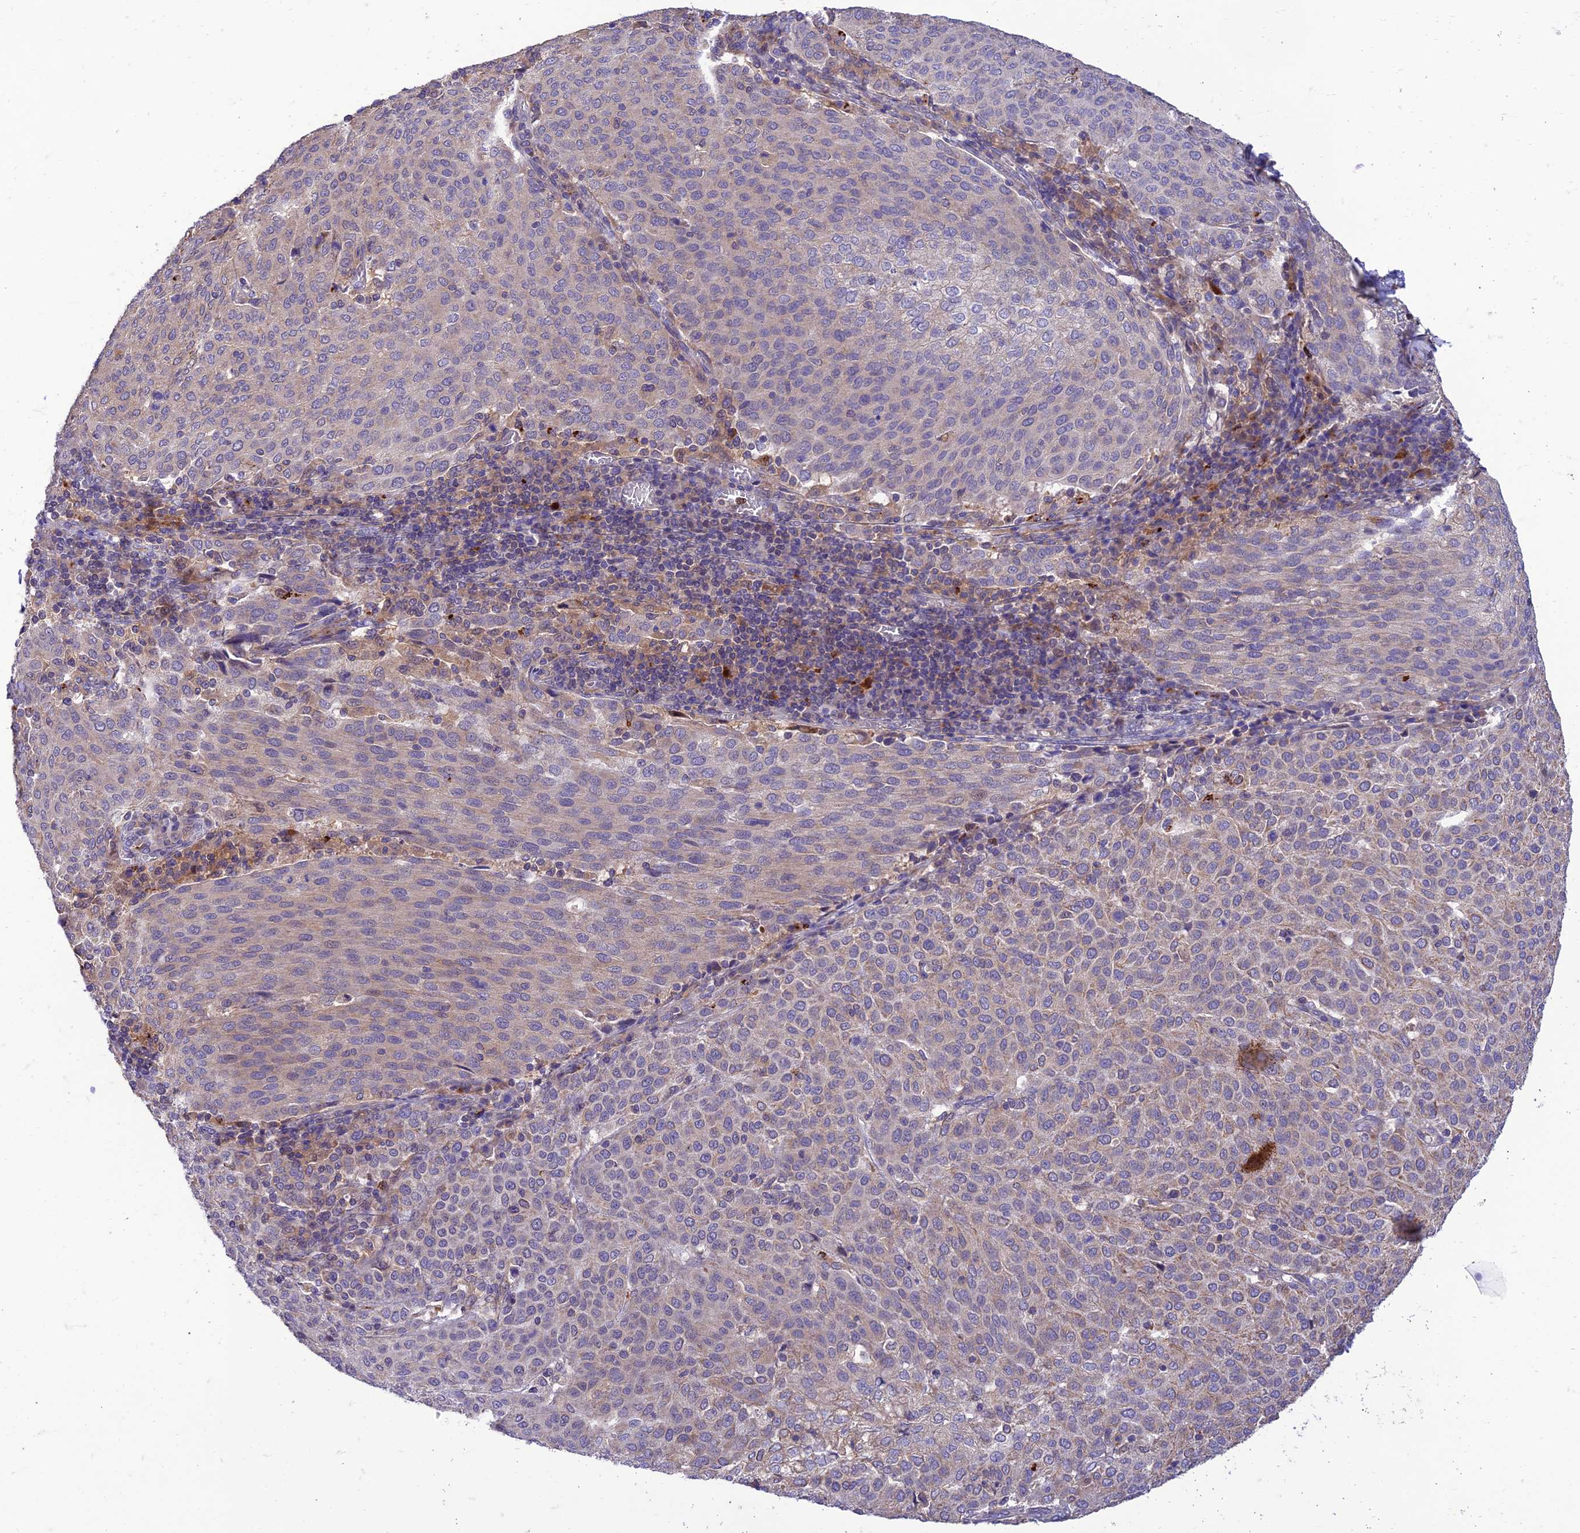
{"staining": {"intensity": "weak", "quantity": "<25%", "location": "cytoplasmic/membranous"}, "tissue": "cervical cancer", "cell_type": "Tumor cells", "image_type": "cancer", "snomed": [{"axis": "morphology", "description": "Squamous cell carcinoma, NOS"}, {"axis": "topography", "description": "Cervix"}], "caption": "An immunohistochemistry (IHC) micrograph of cervical squamous cell carcinoma is shown. There is no staining in tumor cells of cervical squamous cell carcinoma. (Brightfield microscopy of DAB immunohistochemistry at high magnification).", "gene": "IRAK3", "patient": {"sex": "female", "age": 46}}